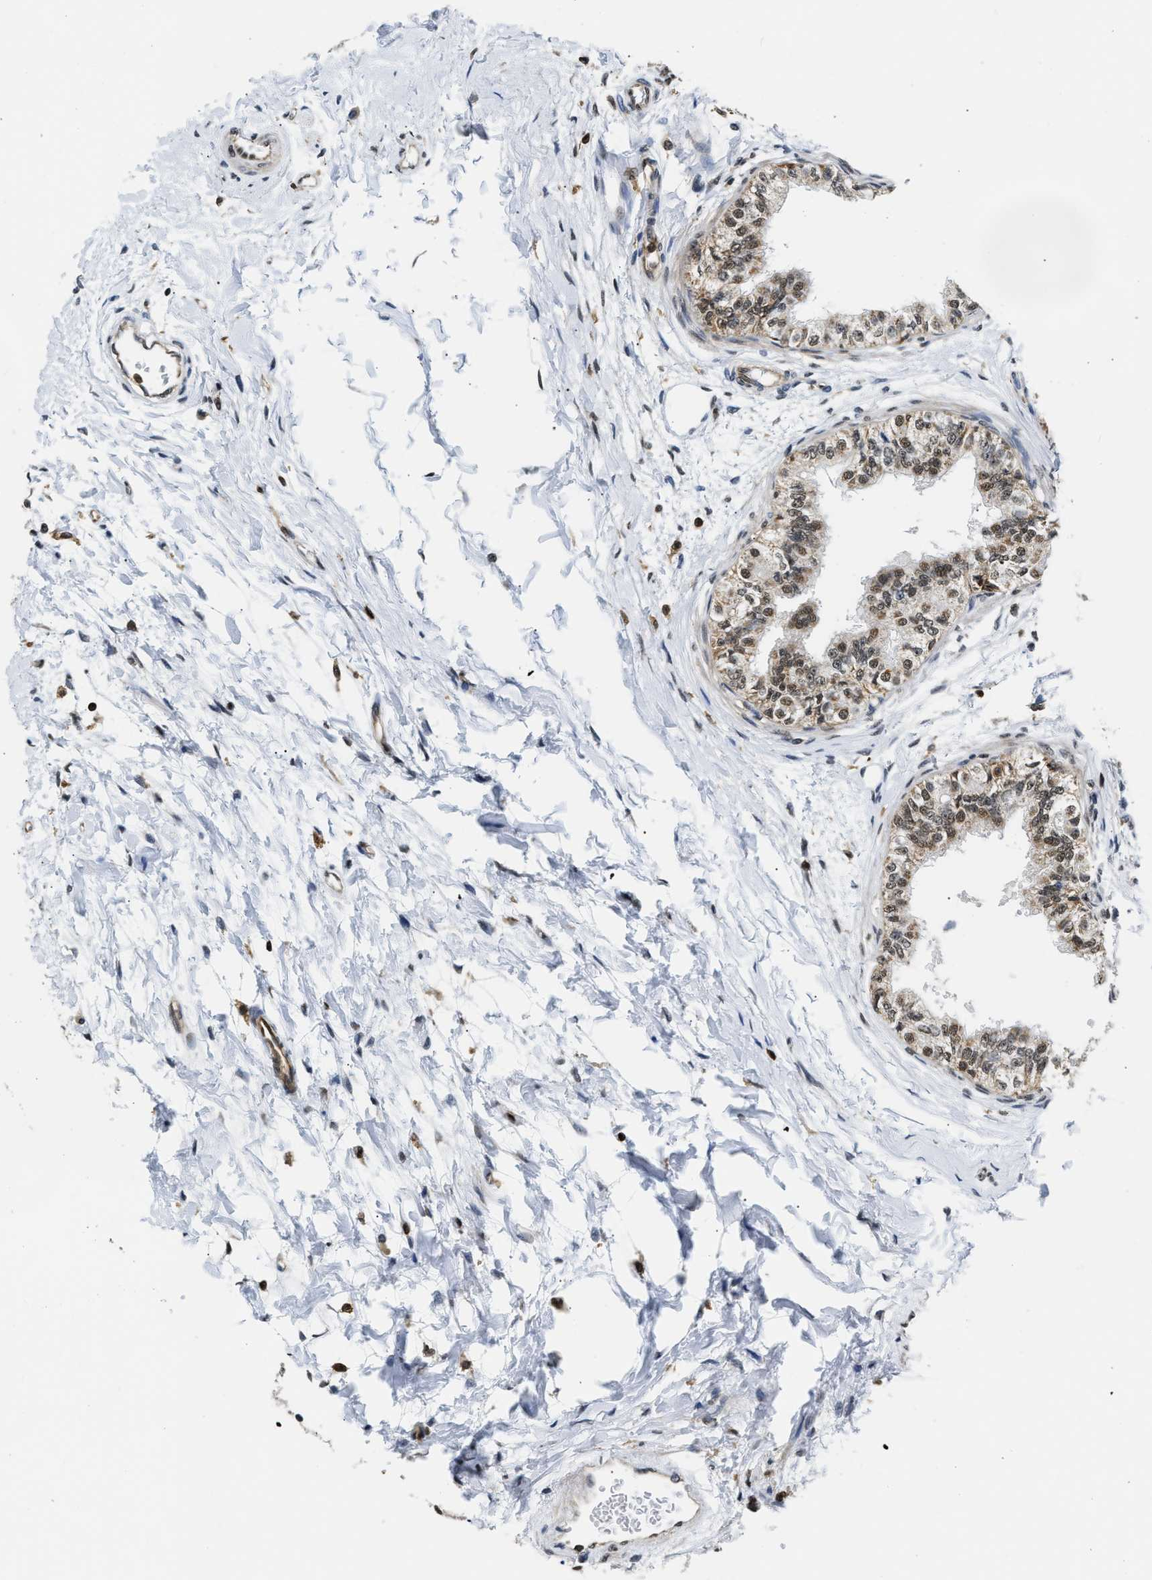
{"staining": {"intensity": "moderate", "quantity": ">75%", "location": "nuclear"}, "tissue": "epididymis", "cell_type": "Glandular cells", "image_type": "normal", "snomed": [{"axis": "morphology", "description": "Normal tissue, NOS"}, {"axis": "morphology", "description": "Adenocarcinoma, metastatic, NOS"}, {"axis": "topography", "description": "Testis"}, {"axis": "topography", "description": "Epididymis"}], "caption": "Immunohistochemistry image of unremarkable epididymis: epididymis stained using immunohistochemistry (IHC) displays medium levels of moderate protein expression localized specifically in the nuclear of glandular cells, appearing as a nuclear brown color.", "gene": "STK10", "patient": {"sex": "male", "age": 26}}